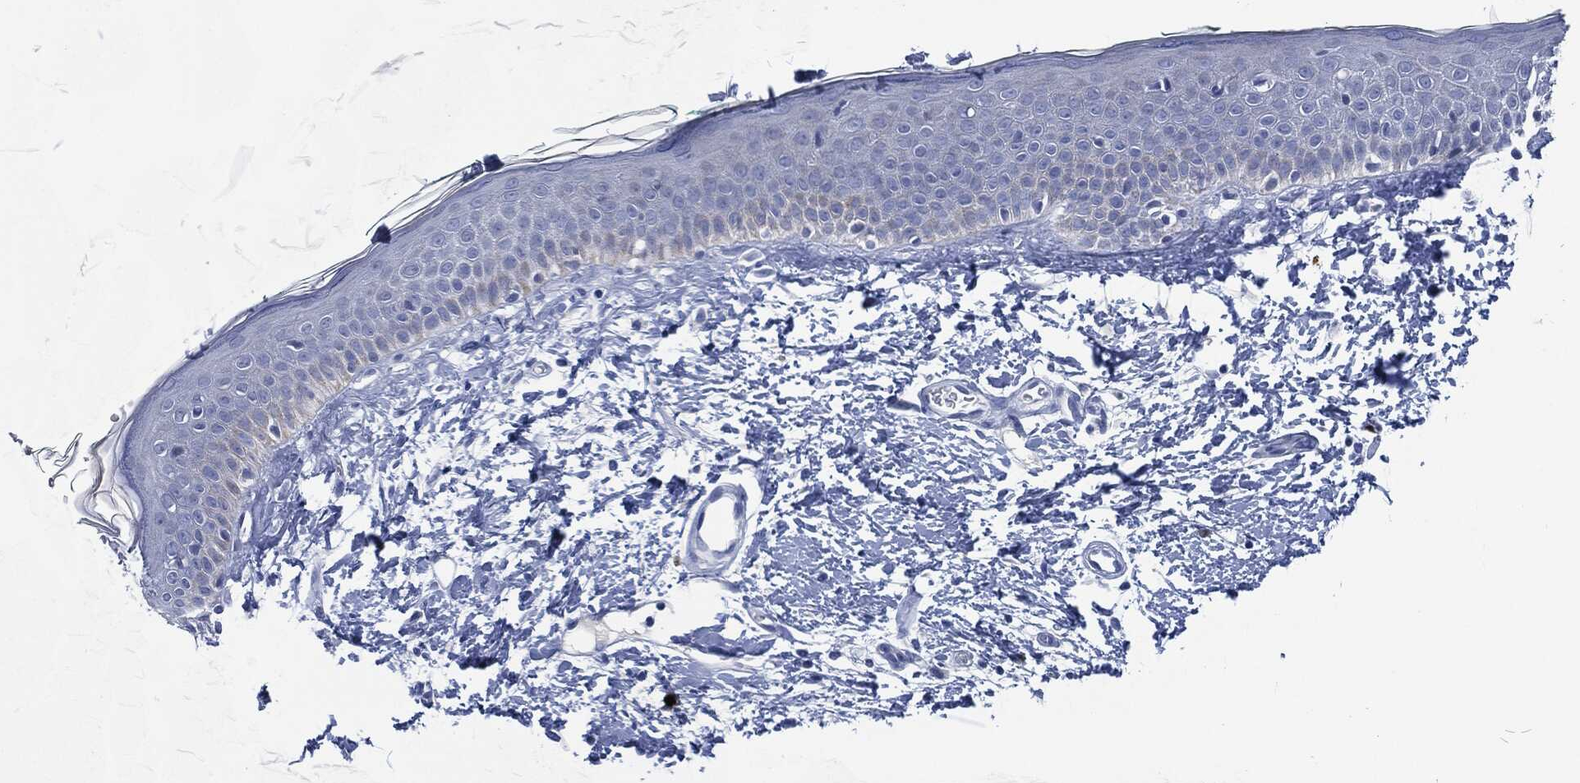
{"staining": {"intensity": "negative", "quantity": "none", "location": "none"}, "tissue": "skin", "cell_type": "Fibroblasts", "image_type": "normal", "snomed": [{"axis": "morphology", "description": "Normal tissue, NOS"}, {"axis": "morphology", "description": "Basal cell carcinoma"}, {"axis": "topography", "description": "Skin"}], "caption": "Skin stained for a protein using immunohistochemistry (IHC) exhibits no expression fibroblasts.", "gene": "MPO", "patient": {"sex": "male", "age": 33}}